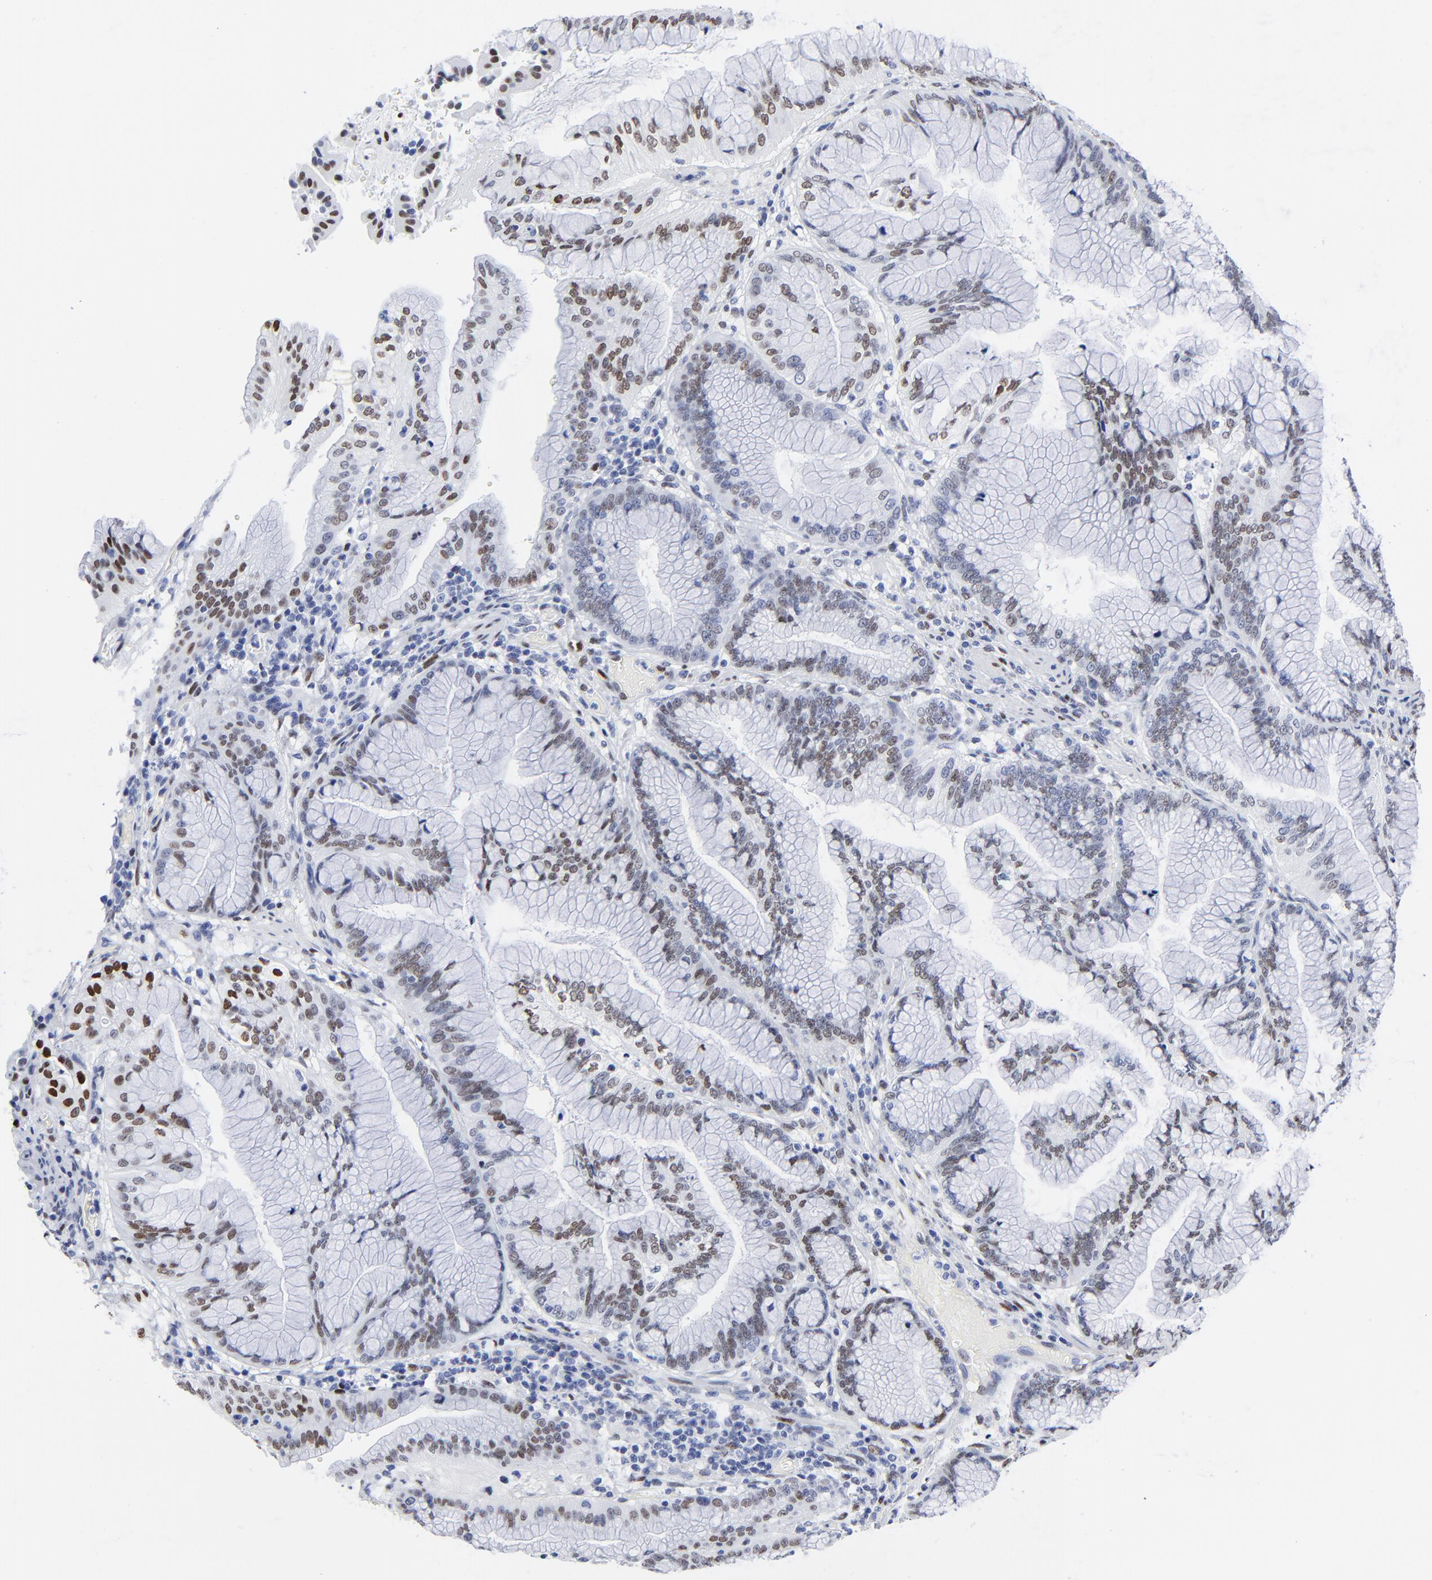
{"staining": {"intensity": "weak", "quantity": "25%-75%", "location": "nuclear"}, "tissue": "pancreatic cancer", "cell_type": "Tumor cells", "image_type": "cancer", "snomed": [{"axis": "morphology", "description": "Adenocarcinoma, NOS"}, {"axis": "topography", "description": "Pancreas"}], "caption": "Tumor cells demonstrate weak nuclear expression in about 25%-75% of cells in pancreatic cancer.", "gene": "JUN", "patient": {"sex": "female", "age": 64}}